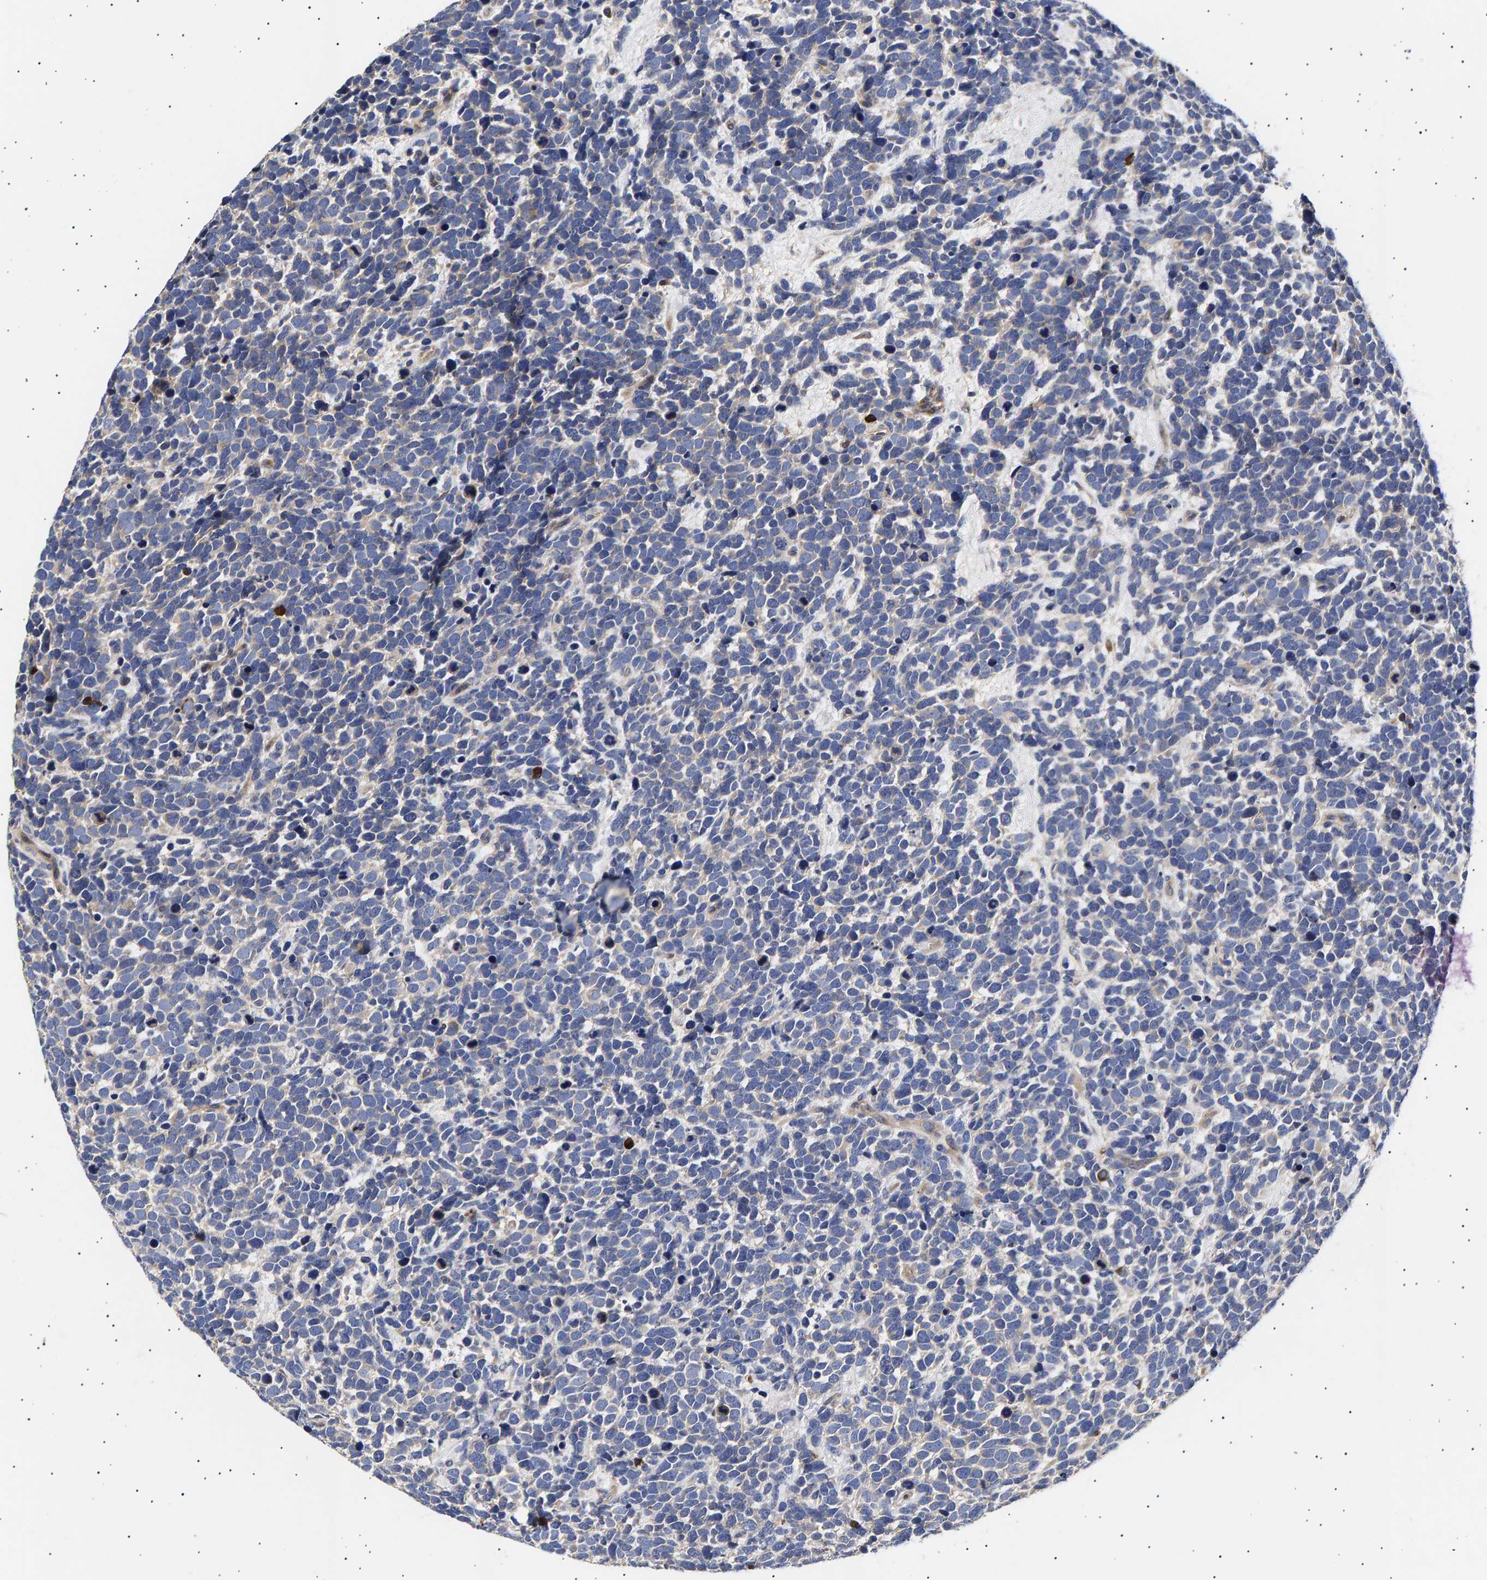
{"staining": {"intensity": "negative", "quantity": "none", "location": "none"}, "tissue": "urothelial cancer", "cell_type": "Tumor cells", "image_type": "cancer", "snomed": [{"axis": "morphology", "description": "Urothelial carcinoma, High grade"}, {"axis": "topography", "description": "Urinary bladder"}], "caption": "This is an IHC histopathology image of human urothelial cancer. There is no staining in tumor cells.", "gene": "ANKRD40", "patient": {"sex": "female", "age": 82}}